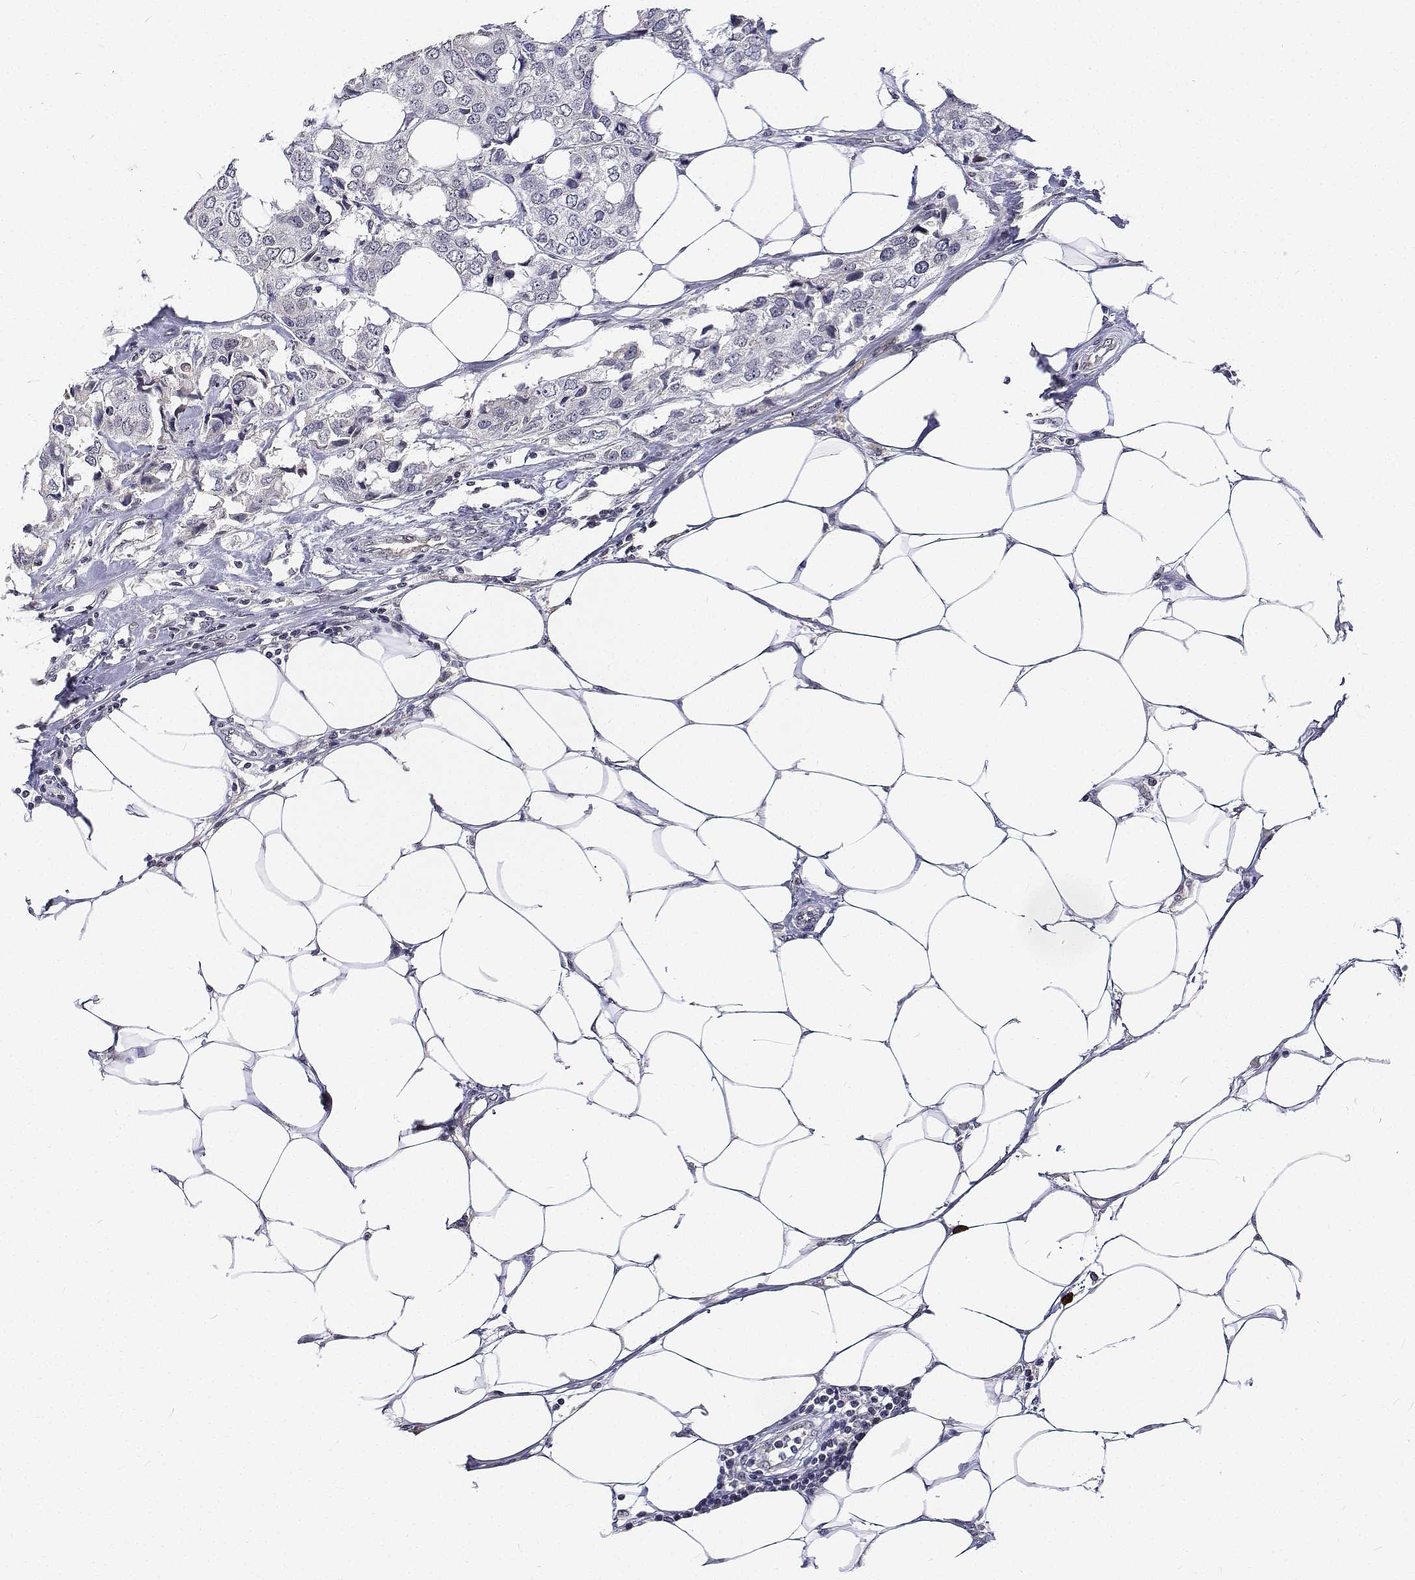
{"staining": {"intensity": "negative", "quantity": "none", "location": "none"}, "tissue": "breast cancer", "cell_type": "Tumor cells", "image_type": "cancer", "snomed": [{"axis": "morphology", "description": "Duct carcinoma"}, {"axis": "topography", "description": "Breast"}], "caption": "This is an immunohistochemistry (IHC) histopathology image of human breast invasive ductal carcinoma. There is no staining in tumor cells.", "gene": "ATRX", "patient": {"sex": "female", "age": 80}}